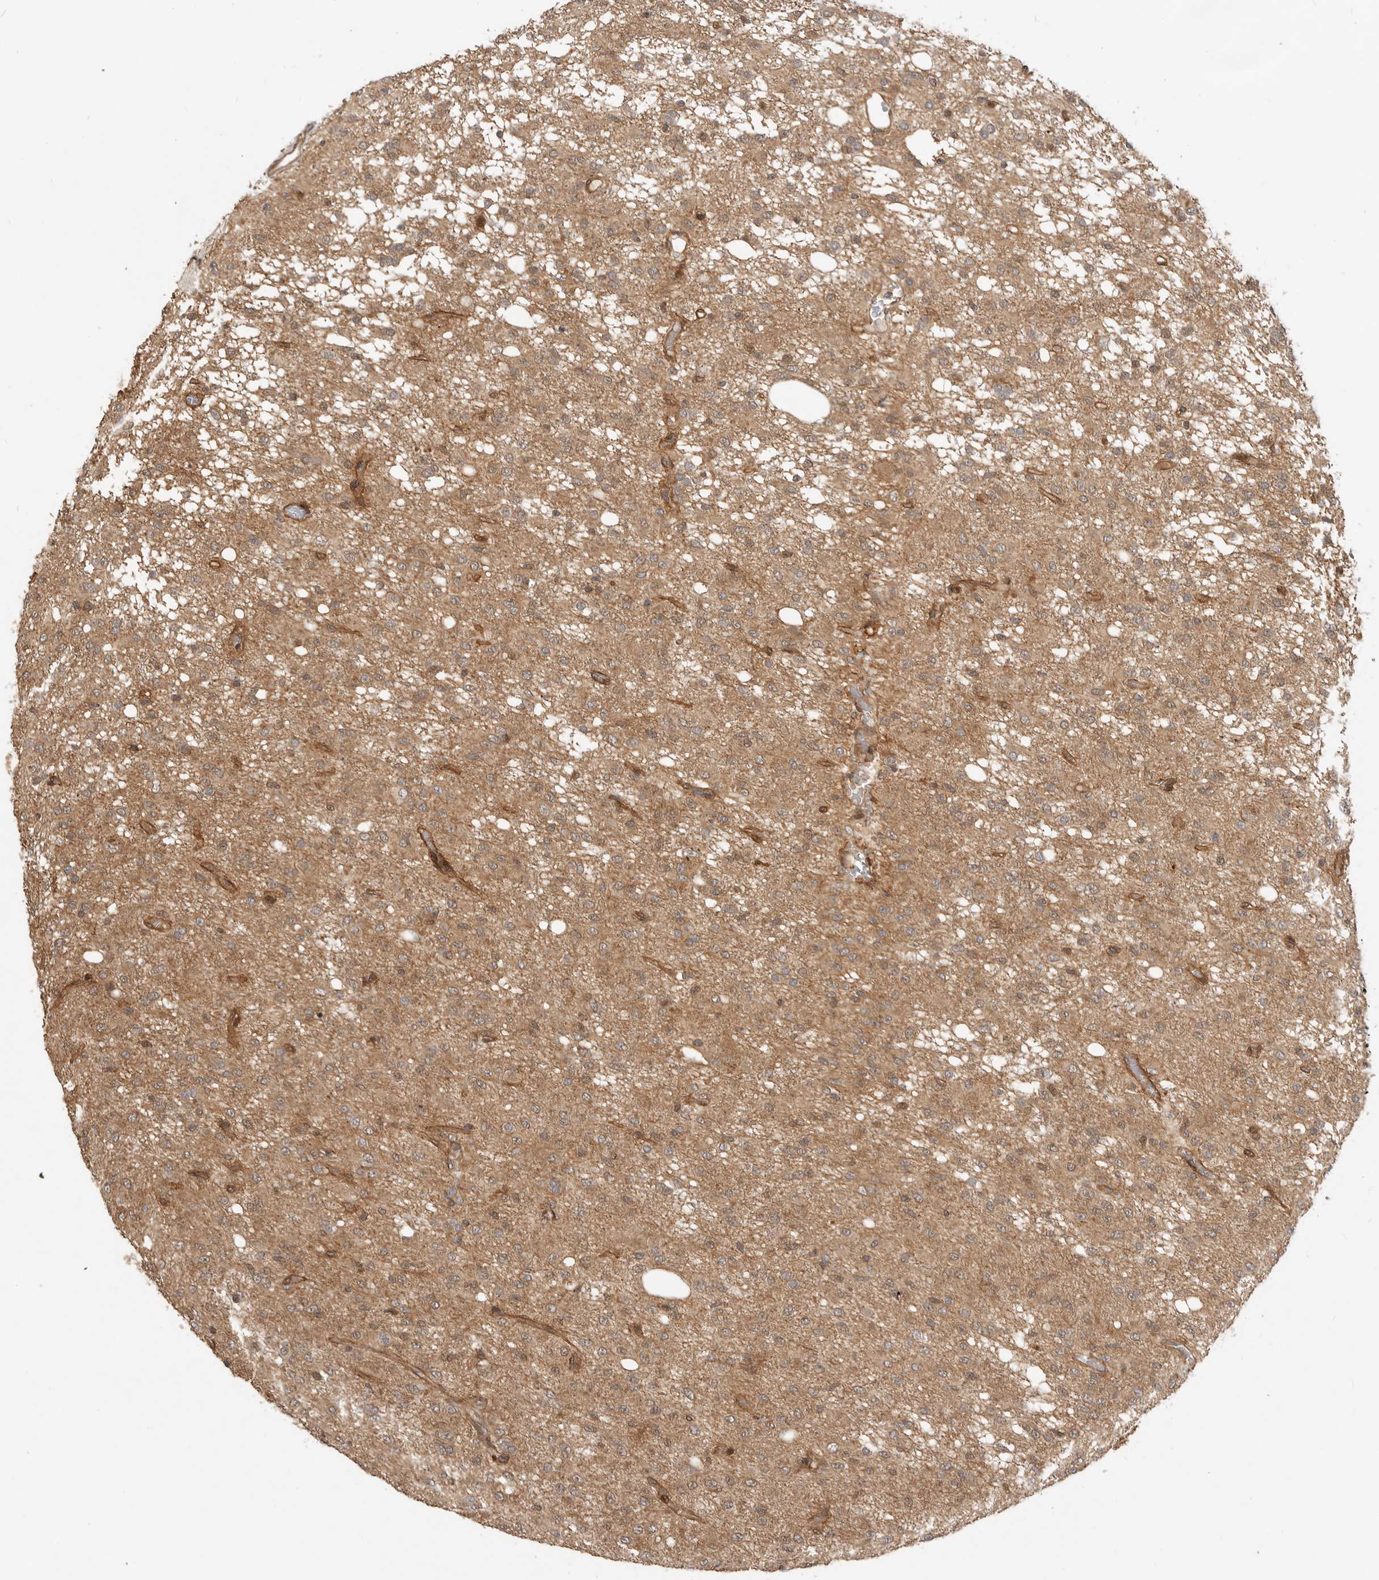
{"staining": {"intensity": "moderate", "quantity": ">75%", "location": "cytoplasmic/membranous"}, "tissue": "glioma", "cell_type": "Tumor cells", "image_type": "cancer", "snomed": [{"axis": "morphology", "description": "Glioma, malignant, High grade"}, {"axis": "topography", "description": "Brain"}], "caption": "A high-resolution photomicrograph shows immunohistochemistry (IHC) staining of malignant glioma (high-grade), which displays moderate cytoplasmic/membranous staining in about >75% of tumor cells.", "gene": "ADPRS", "patient": {"sex": "female", "age": 59}}